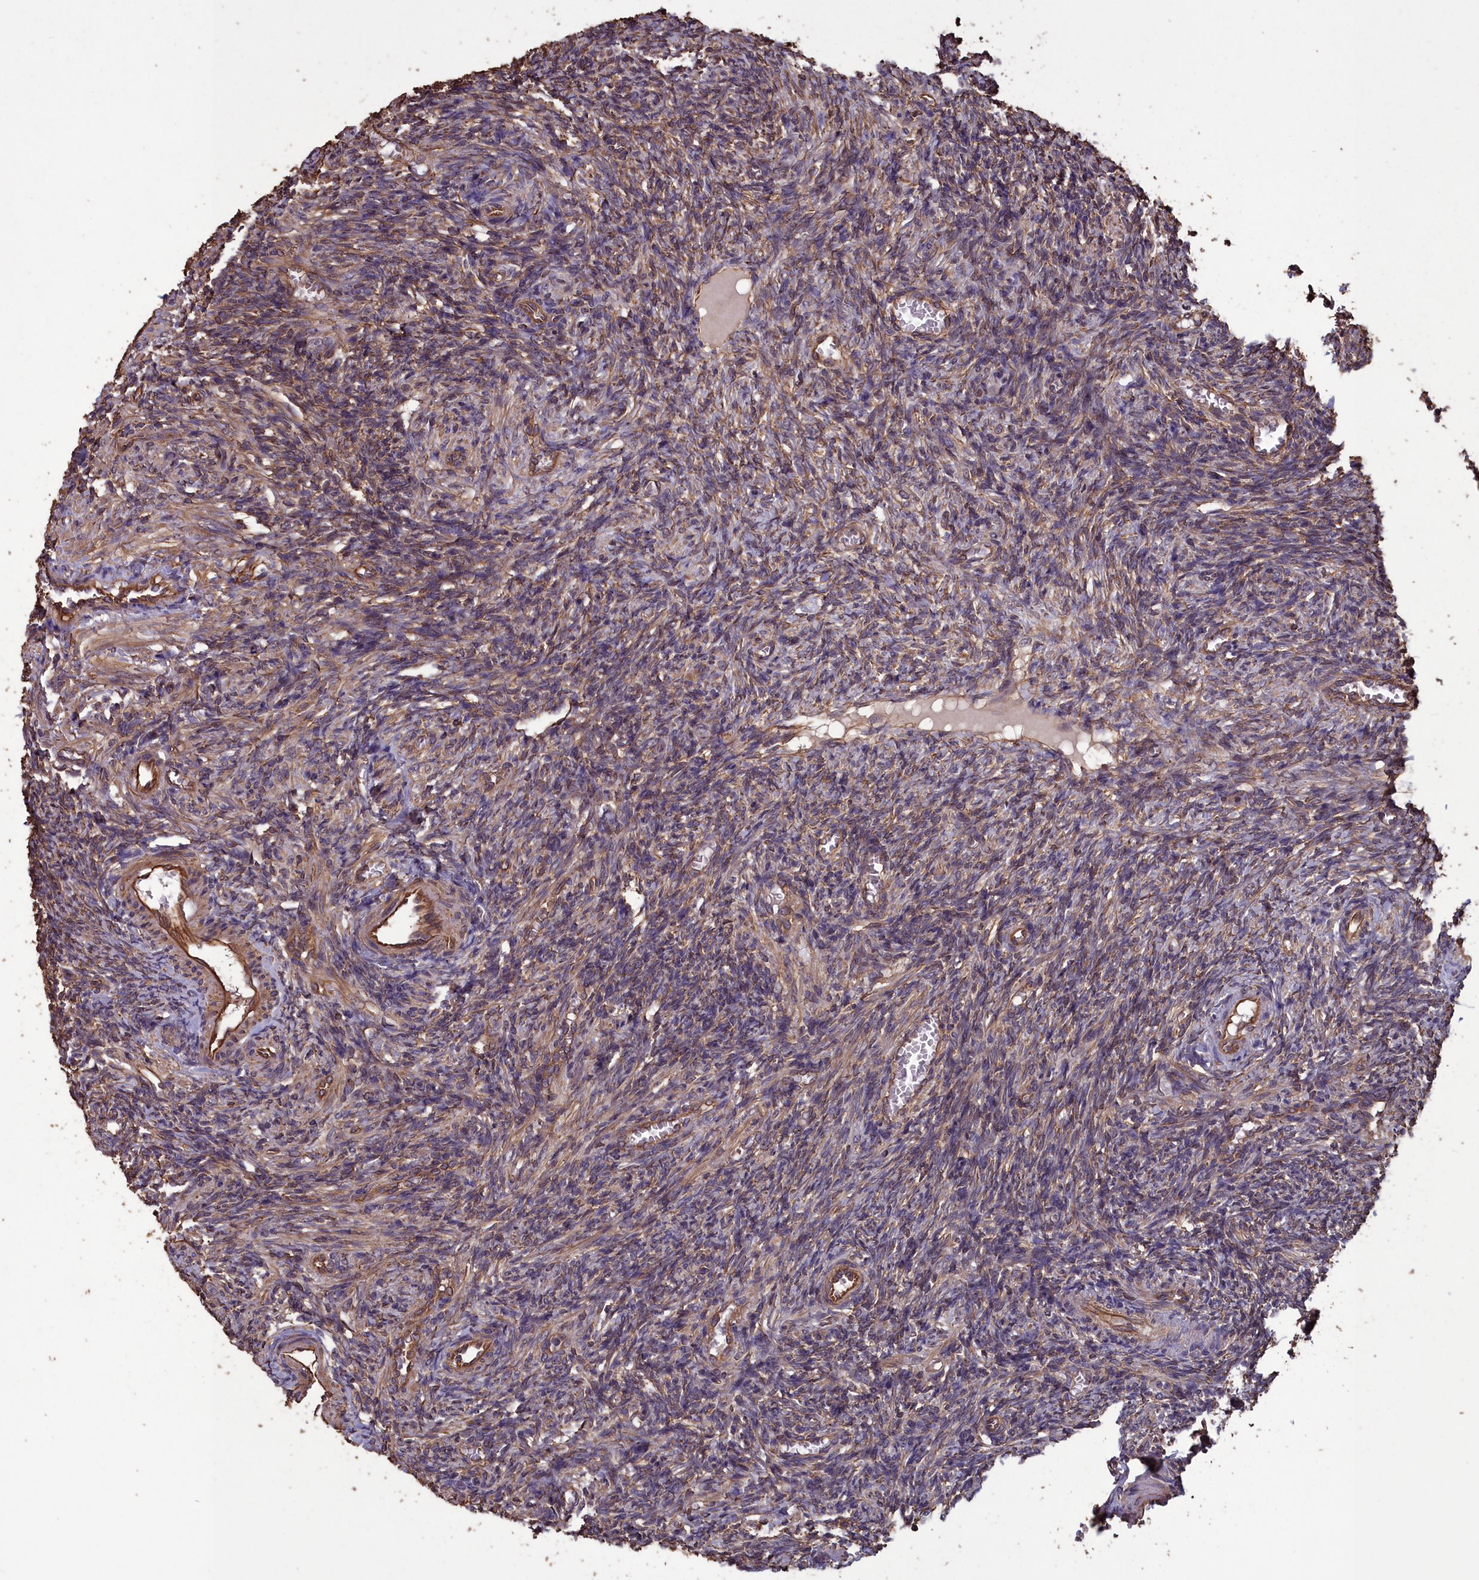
{"staining": {"intensity": "moderate", "quantity": ">75%", "location": "cytoplasmic/membranous"}, "tissue": "ovary", "cell_type": "Follicle cells", "image_type": "normal", "snomed": [{"axis": "morphology", "description": "Normal tissue, NOS"}, {"axis": "topography", "description": "Ovary"}], "caption": "Protein staining by IHC demonstrates moderate cytoplasmic/membranous expression in approximately >75% of follicle cells in benign ovary.", "gene": "DAPK3", "patient": {"sex": "female", "age": 27}}